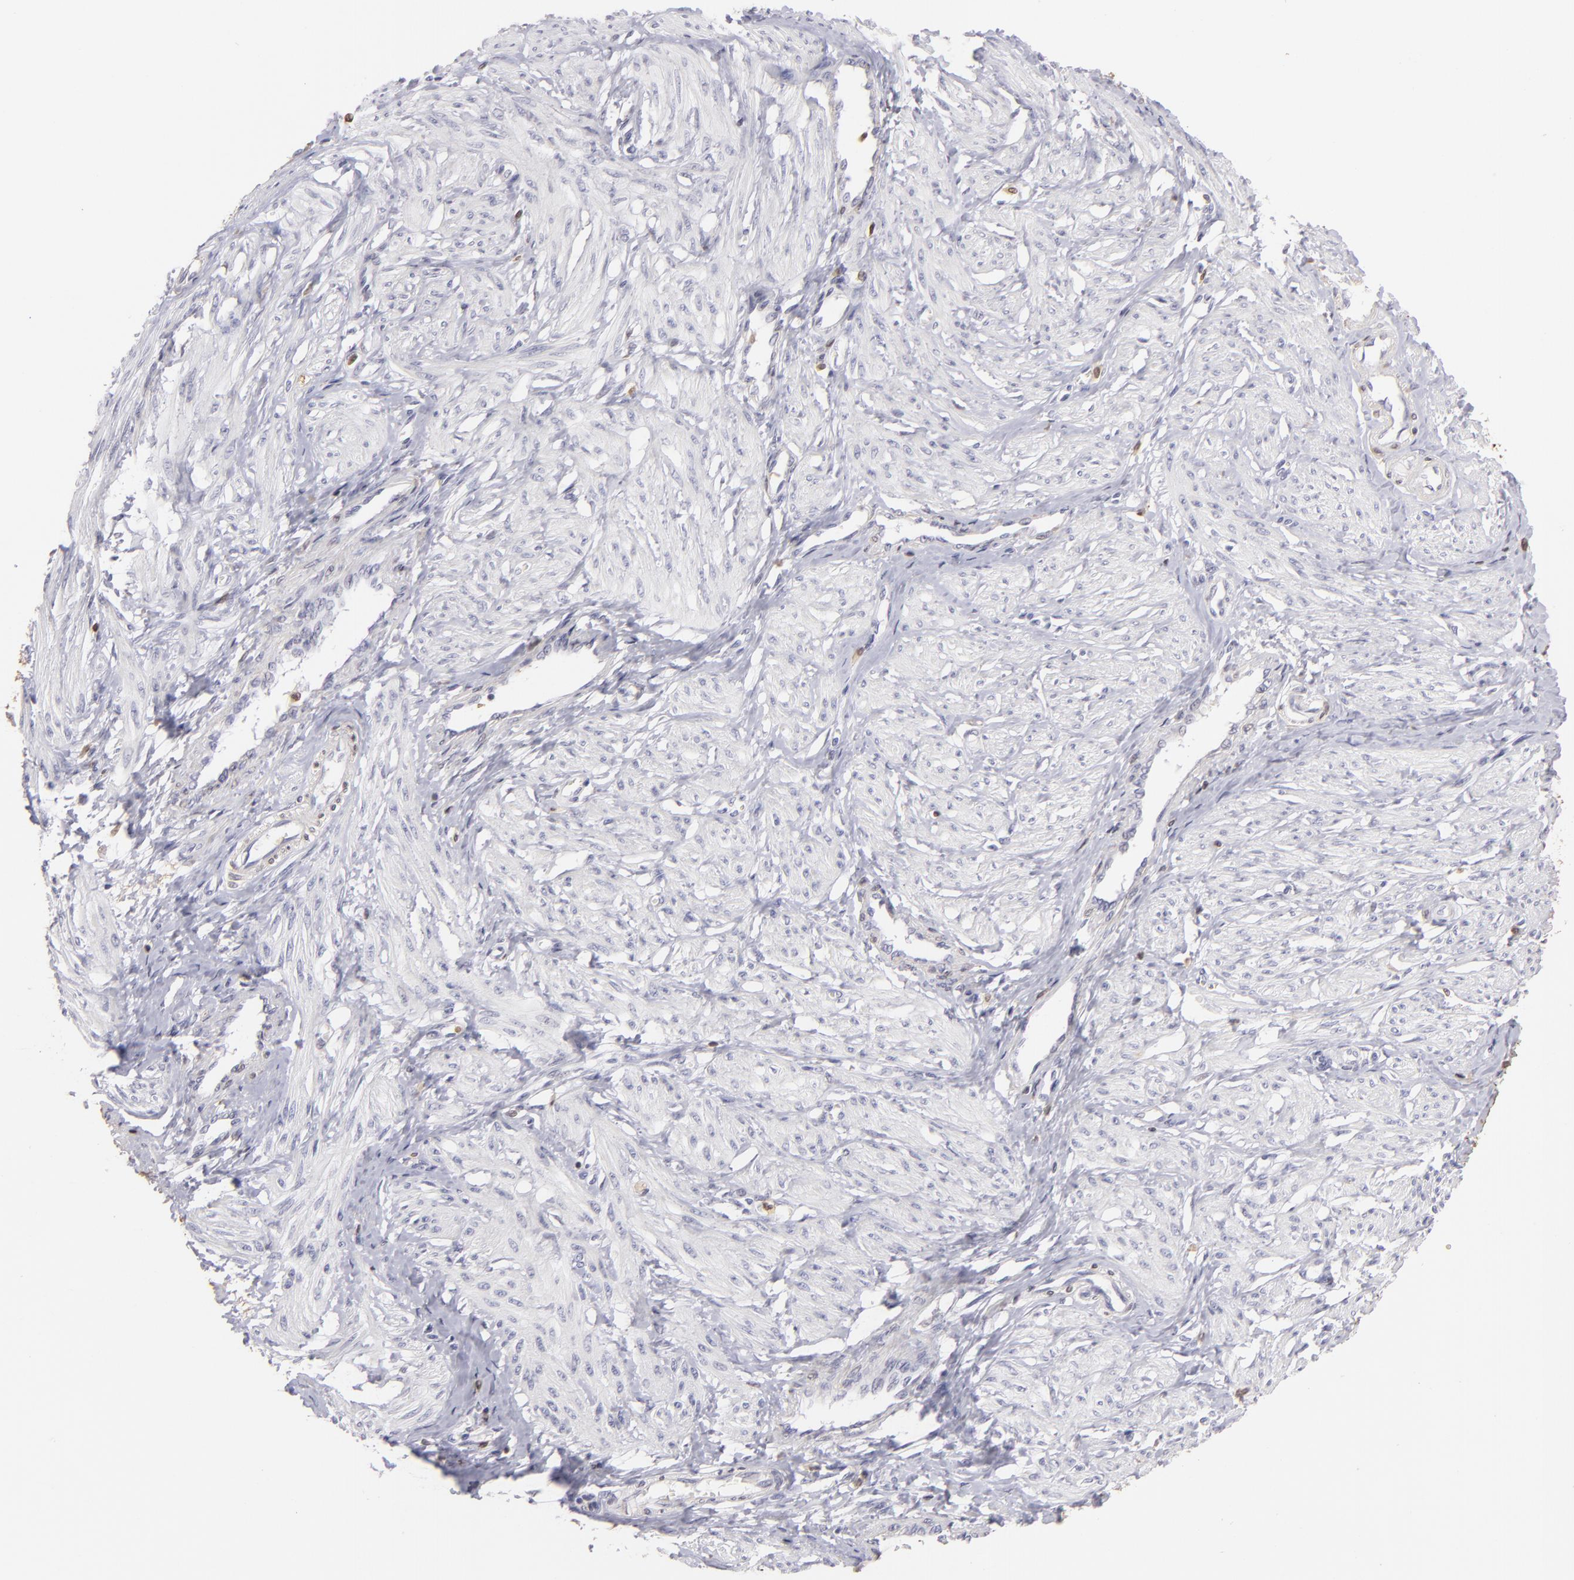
{"staining": {"intensity": "negative", "quantity": "none", "location": "none"}, "tissue": "smooth muscle", "cell_type": "Smooth muscle cells", "image_type": "normal", "snomed": [{"axis": "morphology", "description": "Normal tissue, NOS"}, {"axis": "topography", "description": "Smooth muscle"}, {"axis": "topography", "description": "Uterus"}], "caption": "DAB immunohistochemical staining of normal smooth muscle reveals no significant staining in smooth muscle cells. Brightfield microscopy of IHC stained with DAB (3,3'-diaminobenzidine) (brown) and hematoxylin (blue), captured at high magnification.", "gene": "S100A2", "patient": {"sex": "female", "age": 39}}